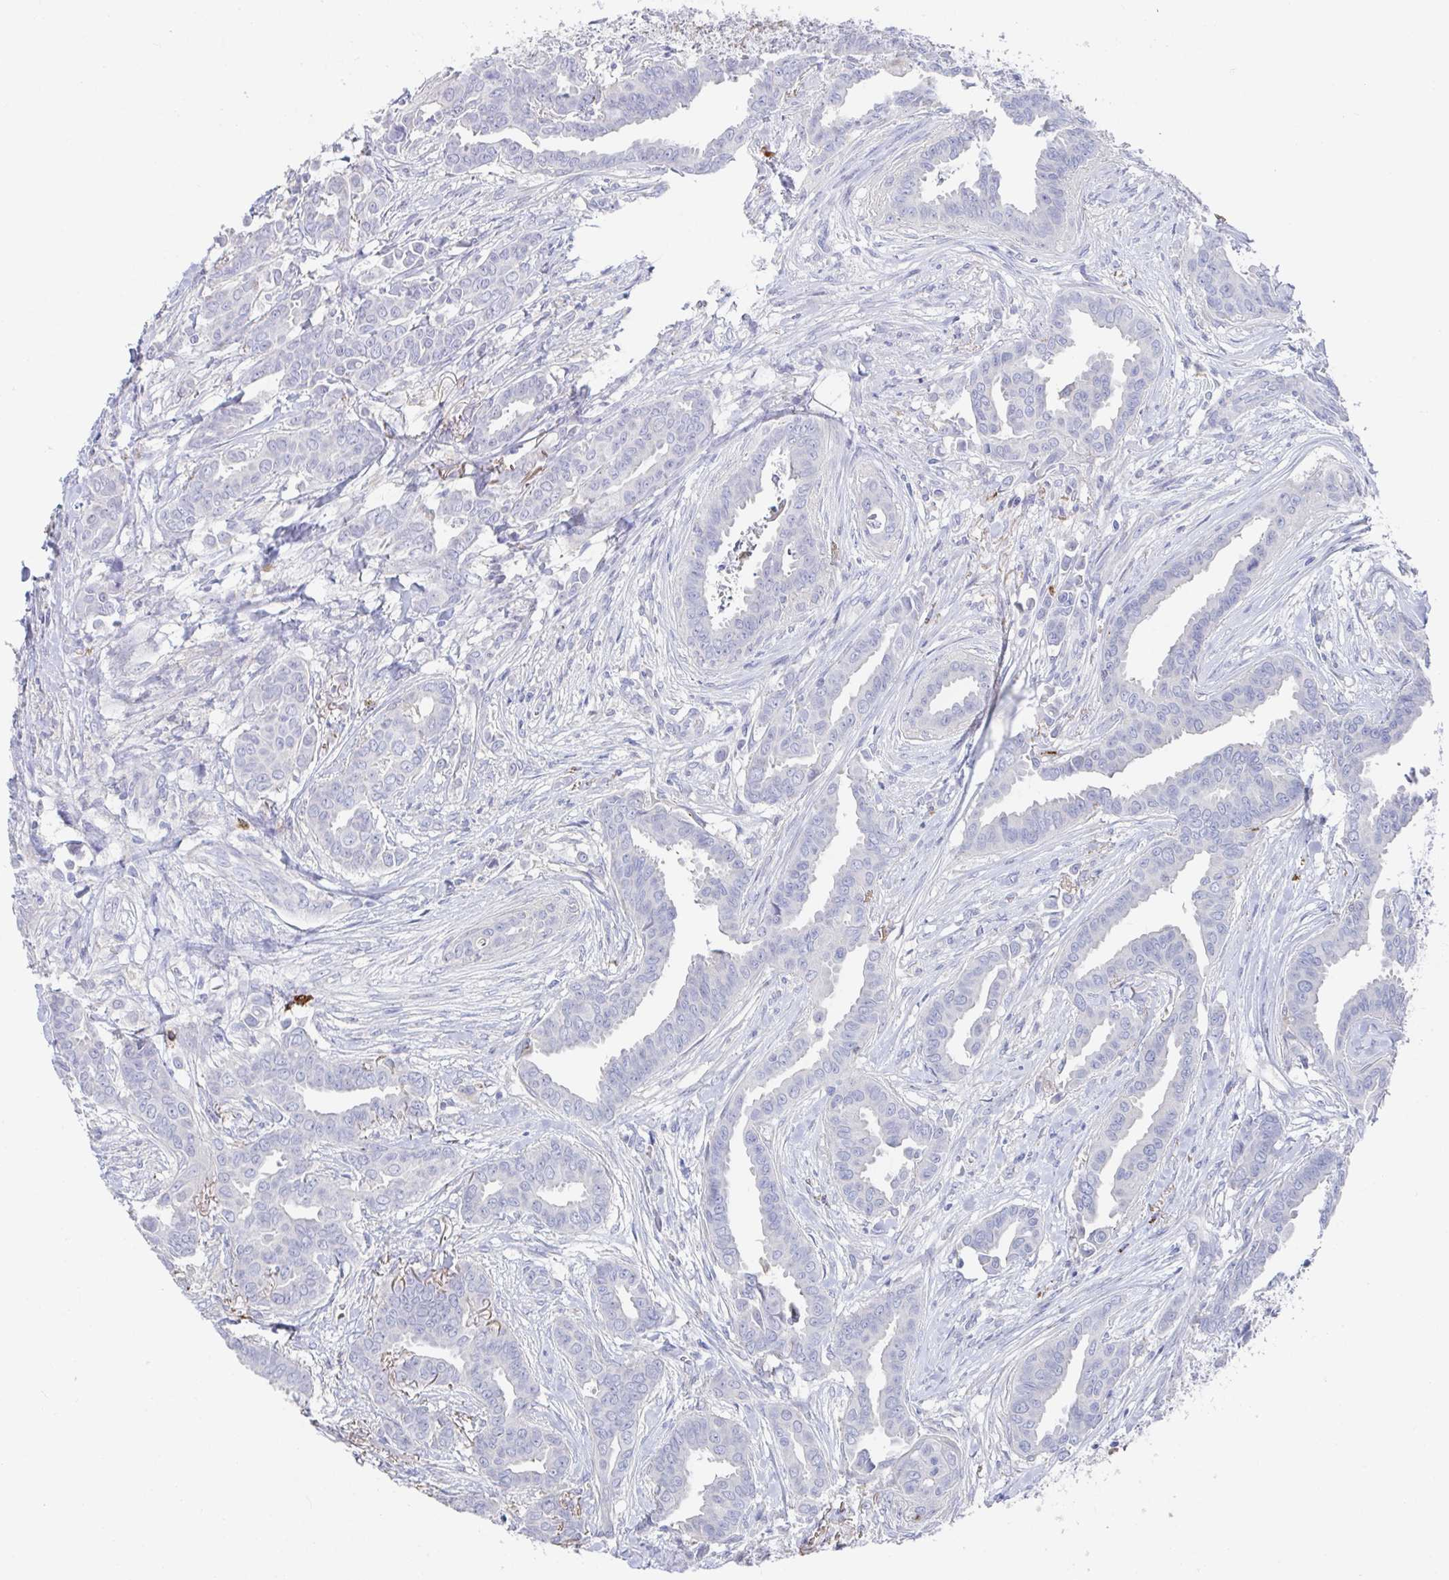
{"staining": {"intensity": "negative", "quantity": "none", "location": "none"}, "tissue": "breast cancer", "cell_type": "Tumor cells", "image_type": "cancer", "snomed": [{"axis": "morphology", "description": "Duct carcinoma"}, {"axis": "topography", "description": "Breast"}], "caption": "Human infiltrating ductal carcinoma (breast) stained for a protein using immunohistochemistry (IHC) demonstrates no expression in tumor cells.", "gene": "KCNK5", "patient": {"sex": "female", "age": 45}}